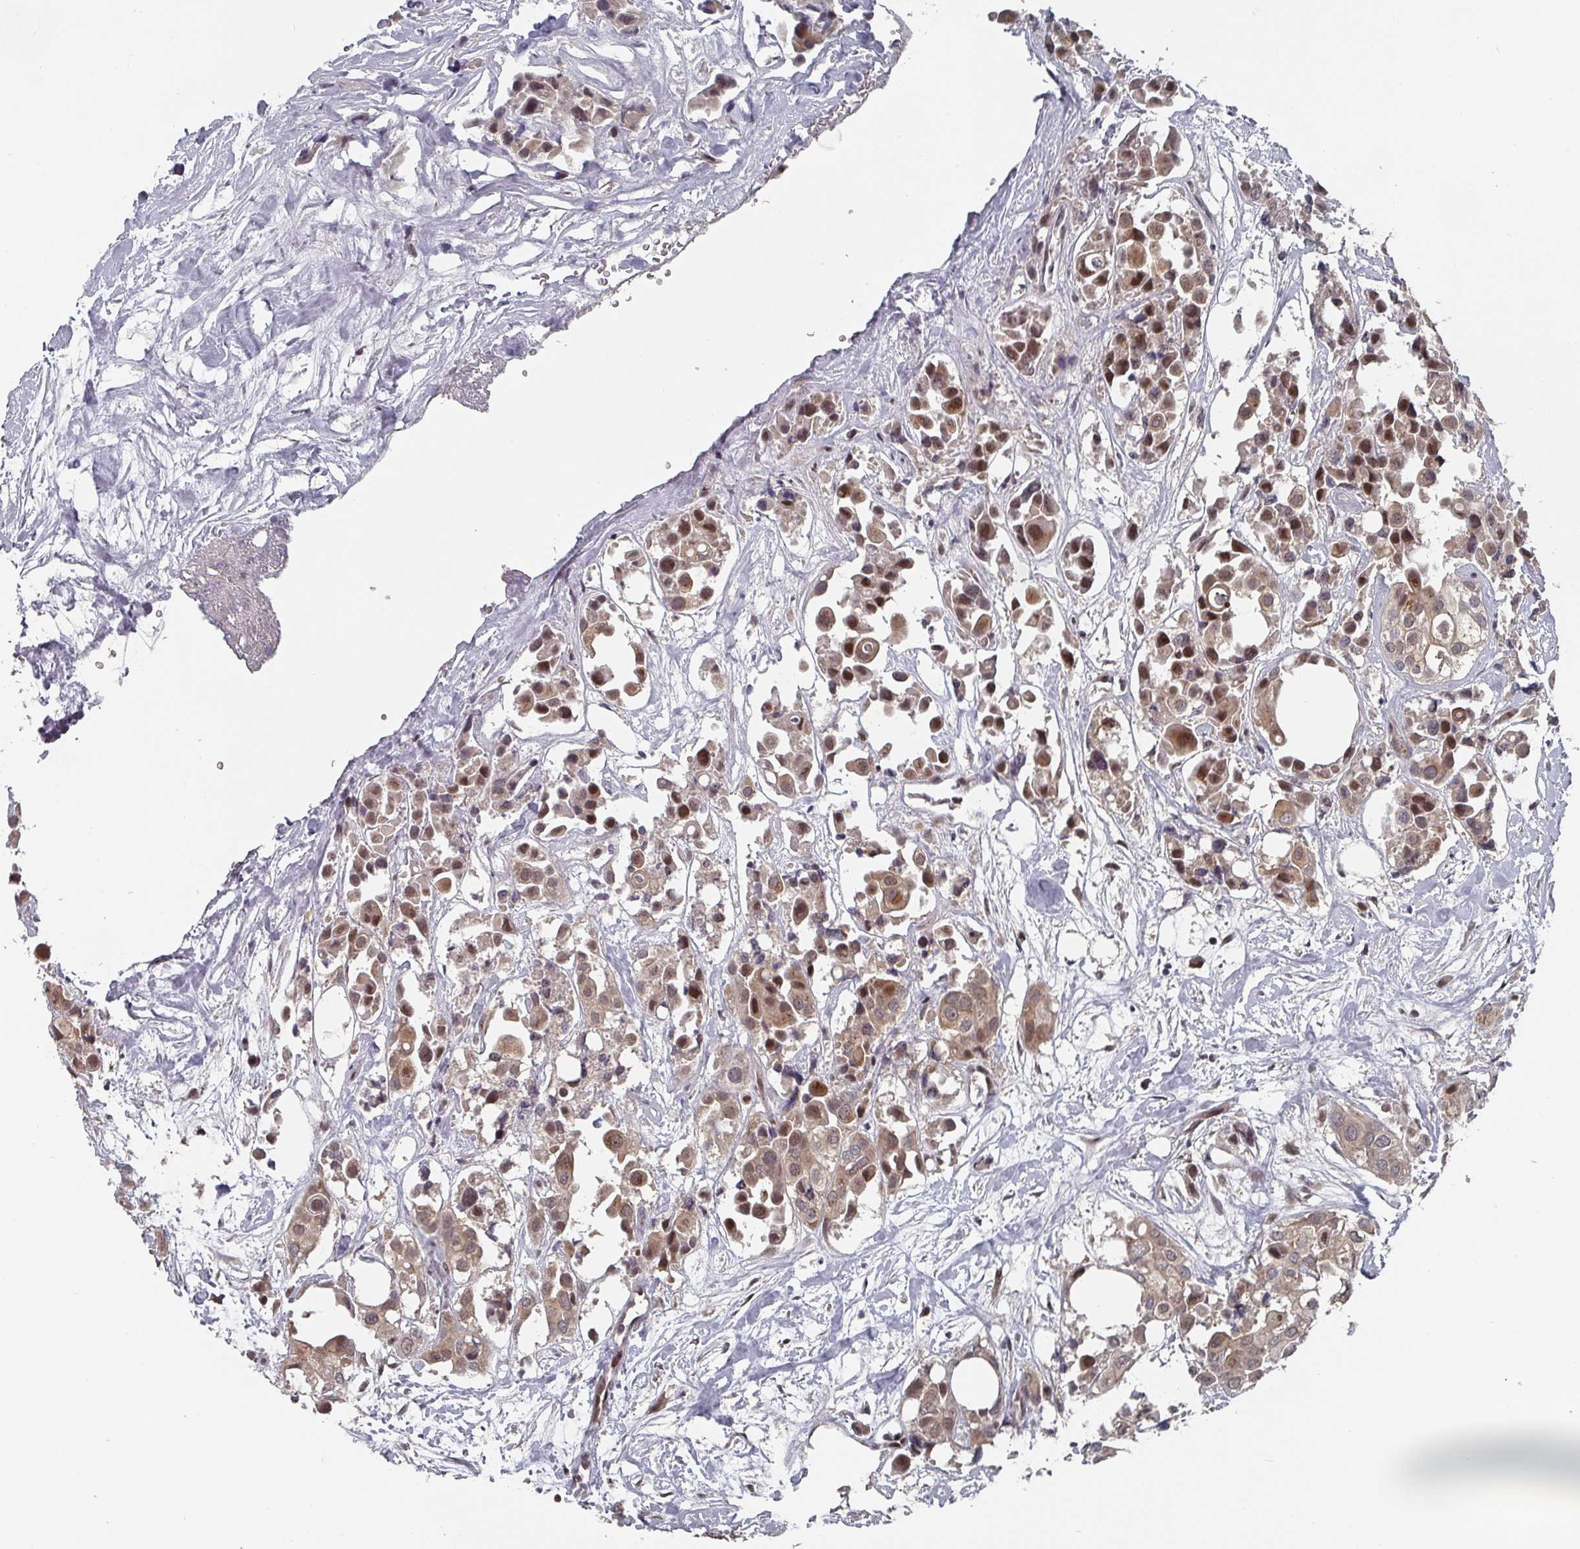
{"staining": {"intensity": "moderate", "quantity": ">75%", "location": "cytoplasmic/membranous,nuclear"}, "tissue": "urothelial cancer", "cell_type": "Tumor cells", "image_type": "cancer", "snomed": [{"axis": "morphology", "description": "Urothelial carcinoma, High grade"}, {"axis": "topography", "description": "Urinary bladder"}], "caption": "Immunohistochemical staining of human urothelial cancer reveals medium levels of moderate cytoplasmic/membranous and nuclear staining in about >75% of tumor cells.", "gene": "KIF1C", "patient": {"sex": "male", "age": 64}}